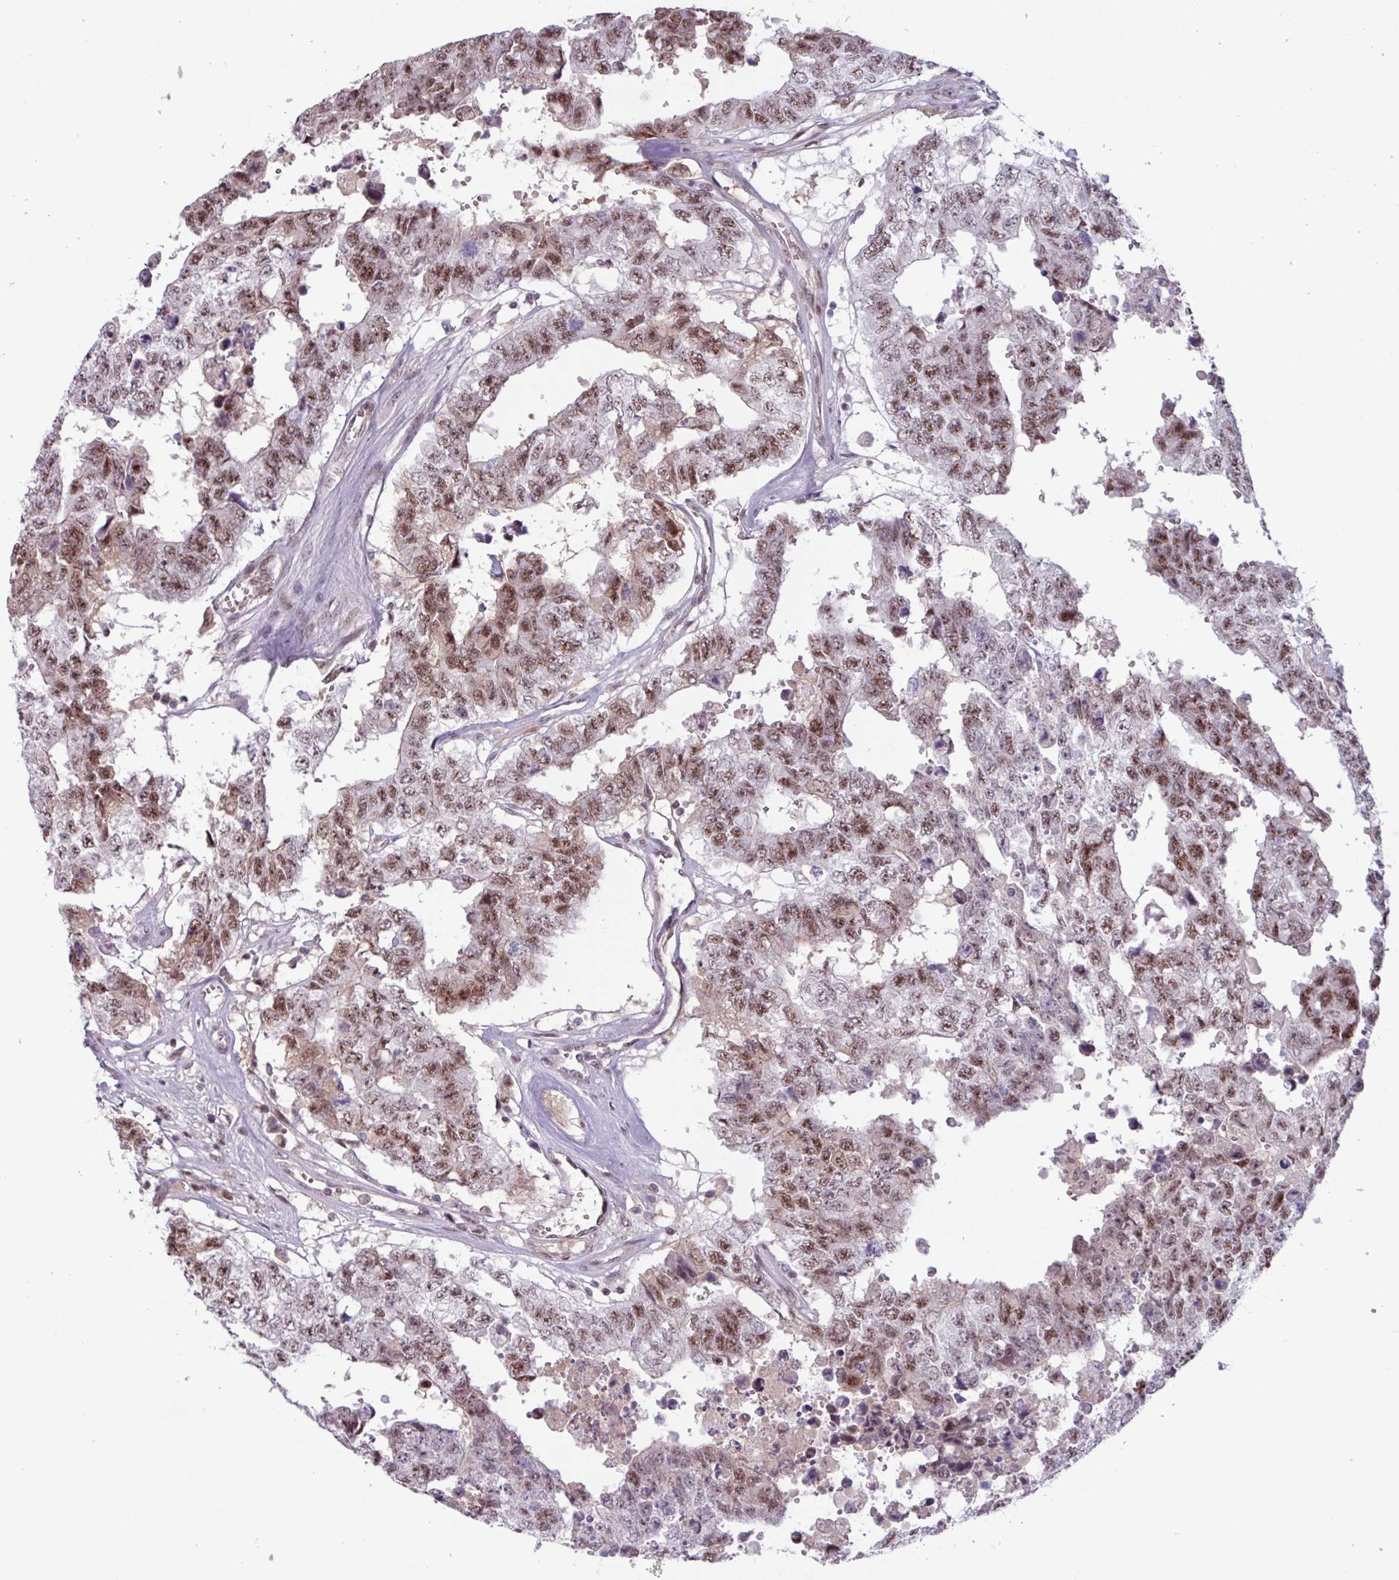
{"staining": {"intensity": "moderate", "quantity": ">75%", "location": "nuclear"}, "tissue": "testis cancer", "cell_type": "Tumor cells", "image_type": "cancer", "snomed": [{"axis": "morphology", "description": "Normal tissue, NOS"}, {"axis": "morphology", "description": "Carcinoma, Embryonal, NOS"}, {"axis": "topography", "description": "Testis"}, {"axis": "topography", "description": "Epididymis"}], "caption": "The micrograph displays immunohistochemical staining of embryonal carcinoma (testis). There is moderate nuclear staining is seen in approximately >75% of tumor cells.", "gene": "ZNF575", "patient": {"sex": "male", "age": 25}}